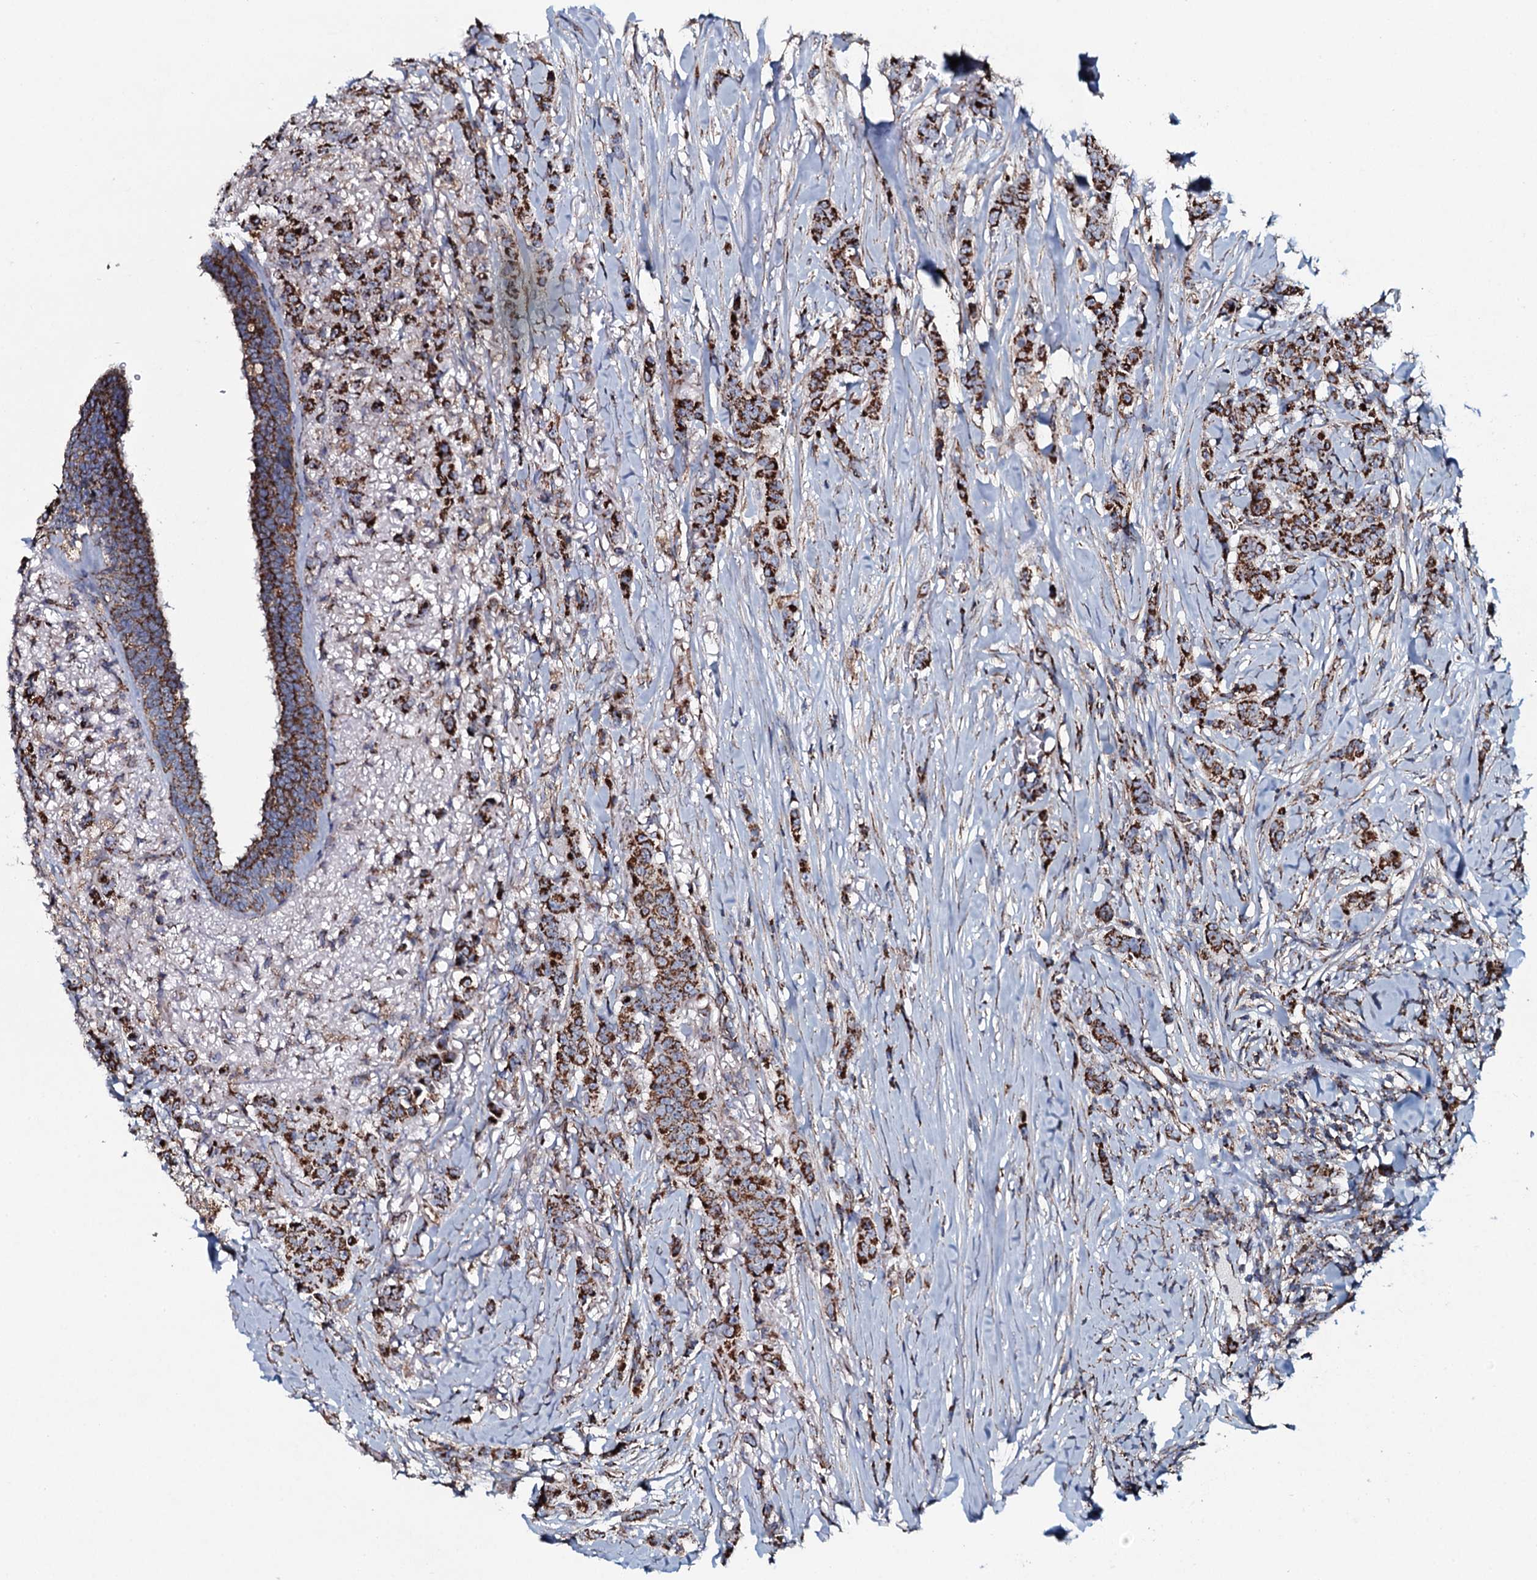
{"staining": {"intensity": "strong", "quantity": ">75%", "location": "cytoplasmic/membranous"}, "tissue": "breast cancer", "cell_type": "Tumor cells", "image_type": "cancer", "snomed": [{"axis": "morphology", "description": "Duct carcinoma"}, {"axis": "topography", "description": "Breast"}], "caption": "Protein staining shows strong cytoplasmic/membranous expression in approximately >75% of tumor cells in breast cancer. The protein is stained brown, and the nuclei are stained in blue (DAB IHC with brightfield microscopy, high magnification).", "gene": "EVC2", "patient": {"sex": "female", "age": 40}}